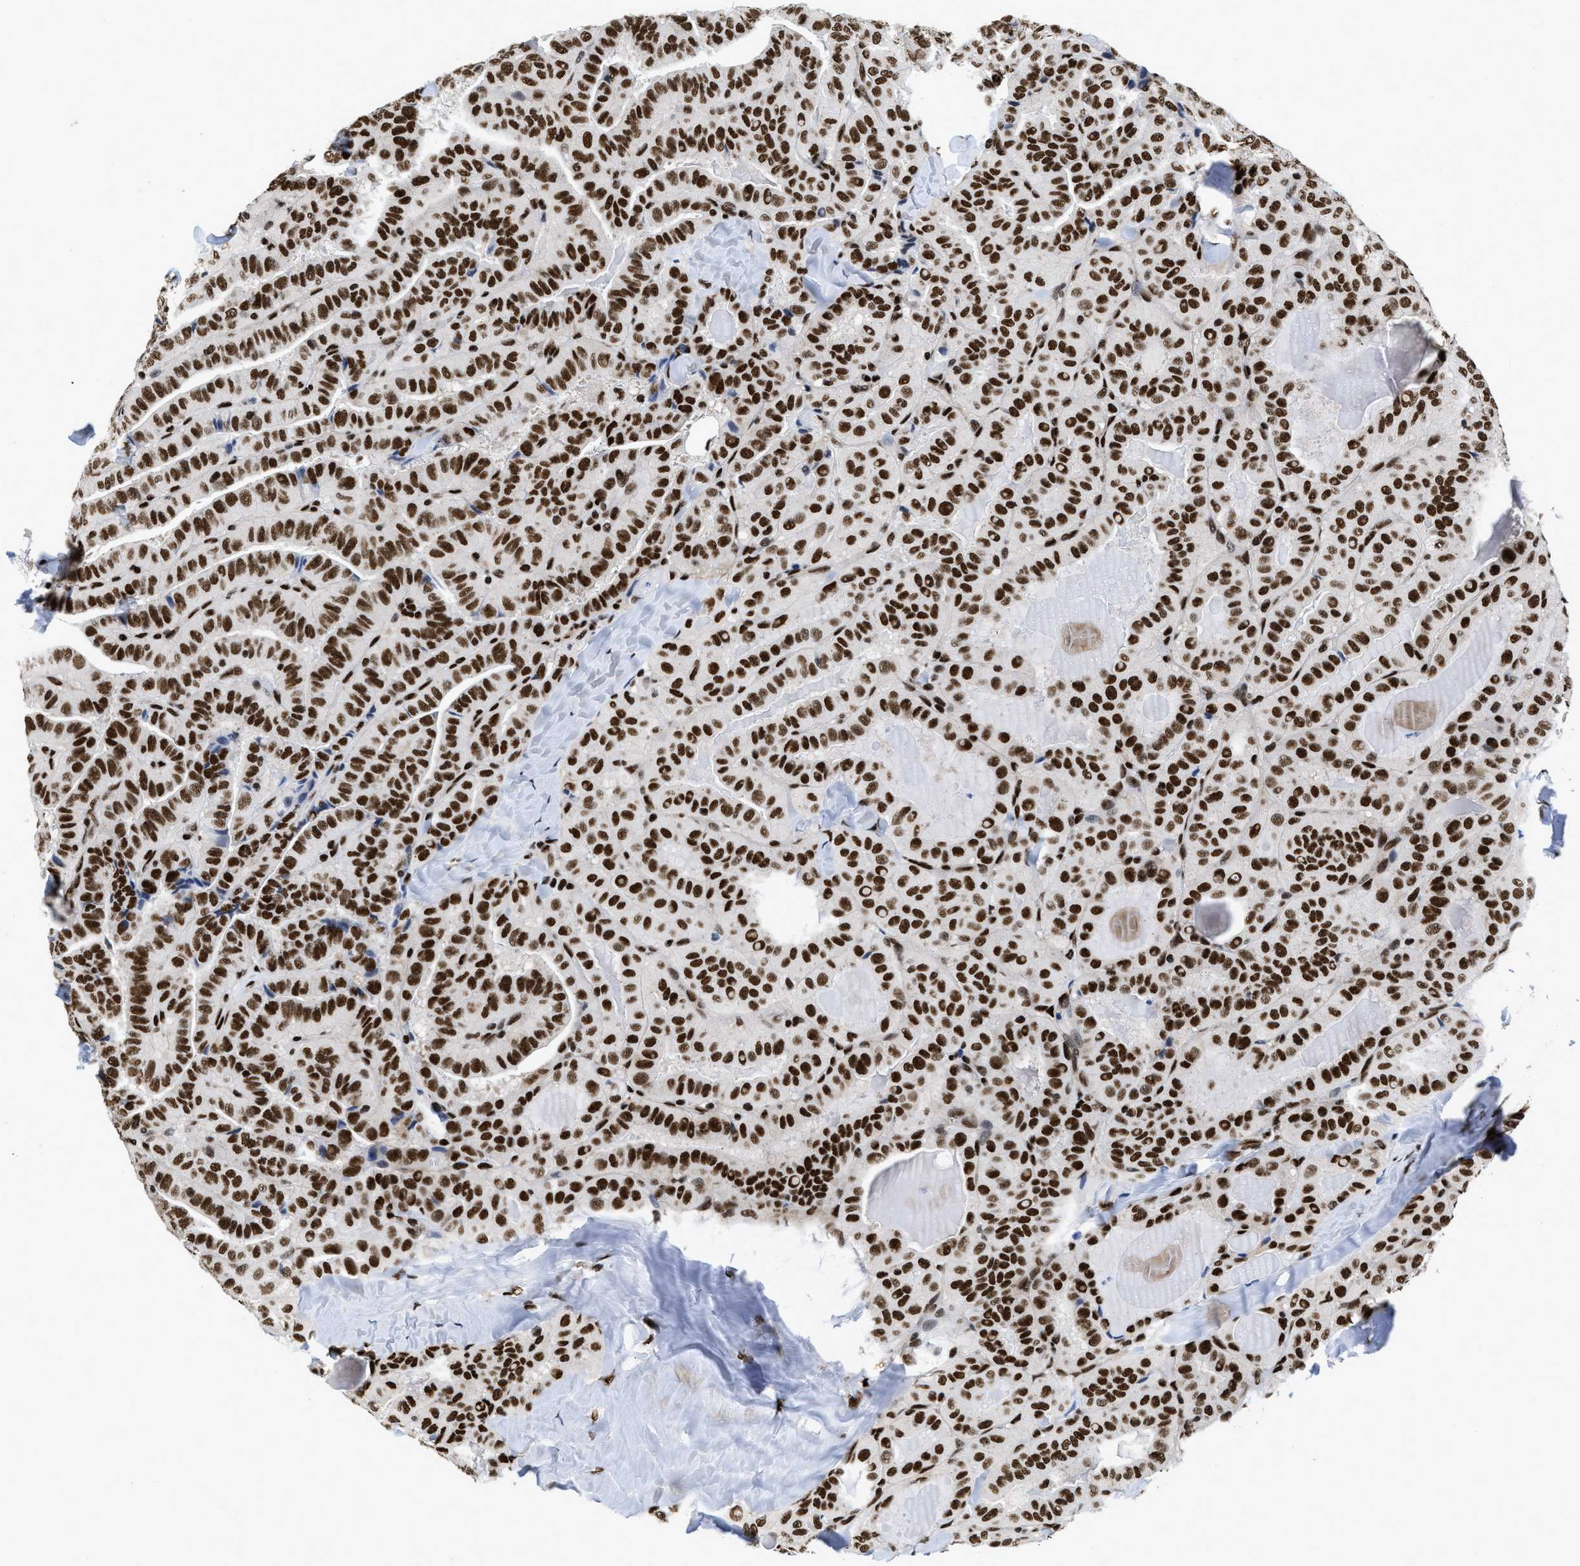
{"staining": {"intensity": "strong", "quantity": ">75%", "location": "nuclear"}, "tissue": "thyroid cancer", "cell_type": "Tumor cells", "image_type": "cancer", "snomed": [{"axis": "morphology", "description": "Papillary adenocarcinoma, NOS"}, {"axis": "topography", "description": "Thyroid gland"}], "caption": "Papillary adenocarcinoma (thyroid) stained for a protein (brown) displays strong nuclear positive positivity in approximately >75% of tumor cells.", "gene": "CREB1", "patient": {"sex": "male", "age": 77}}